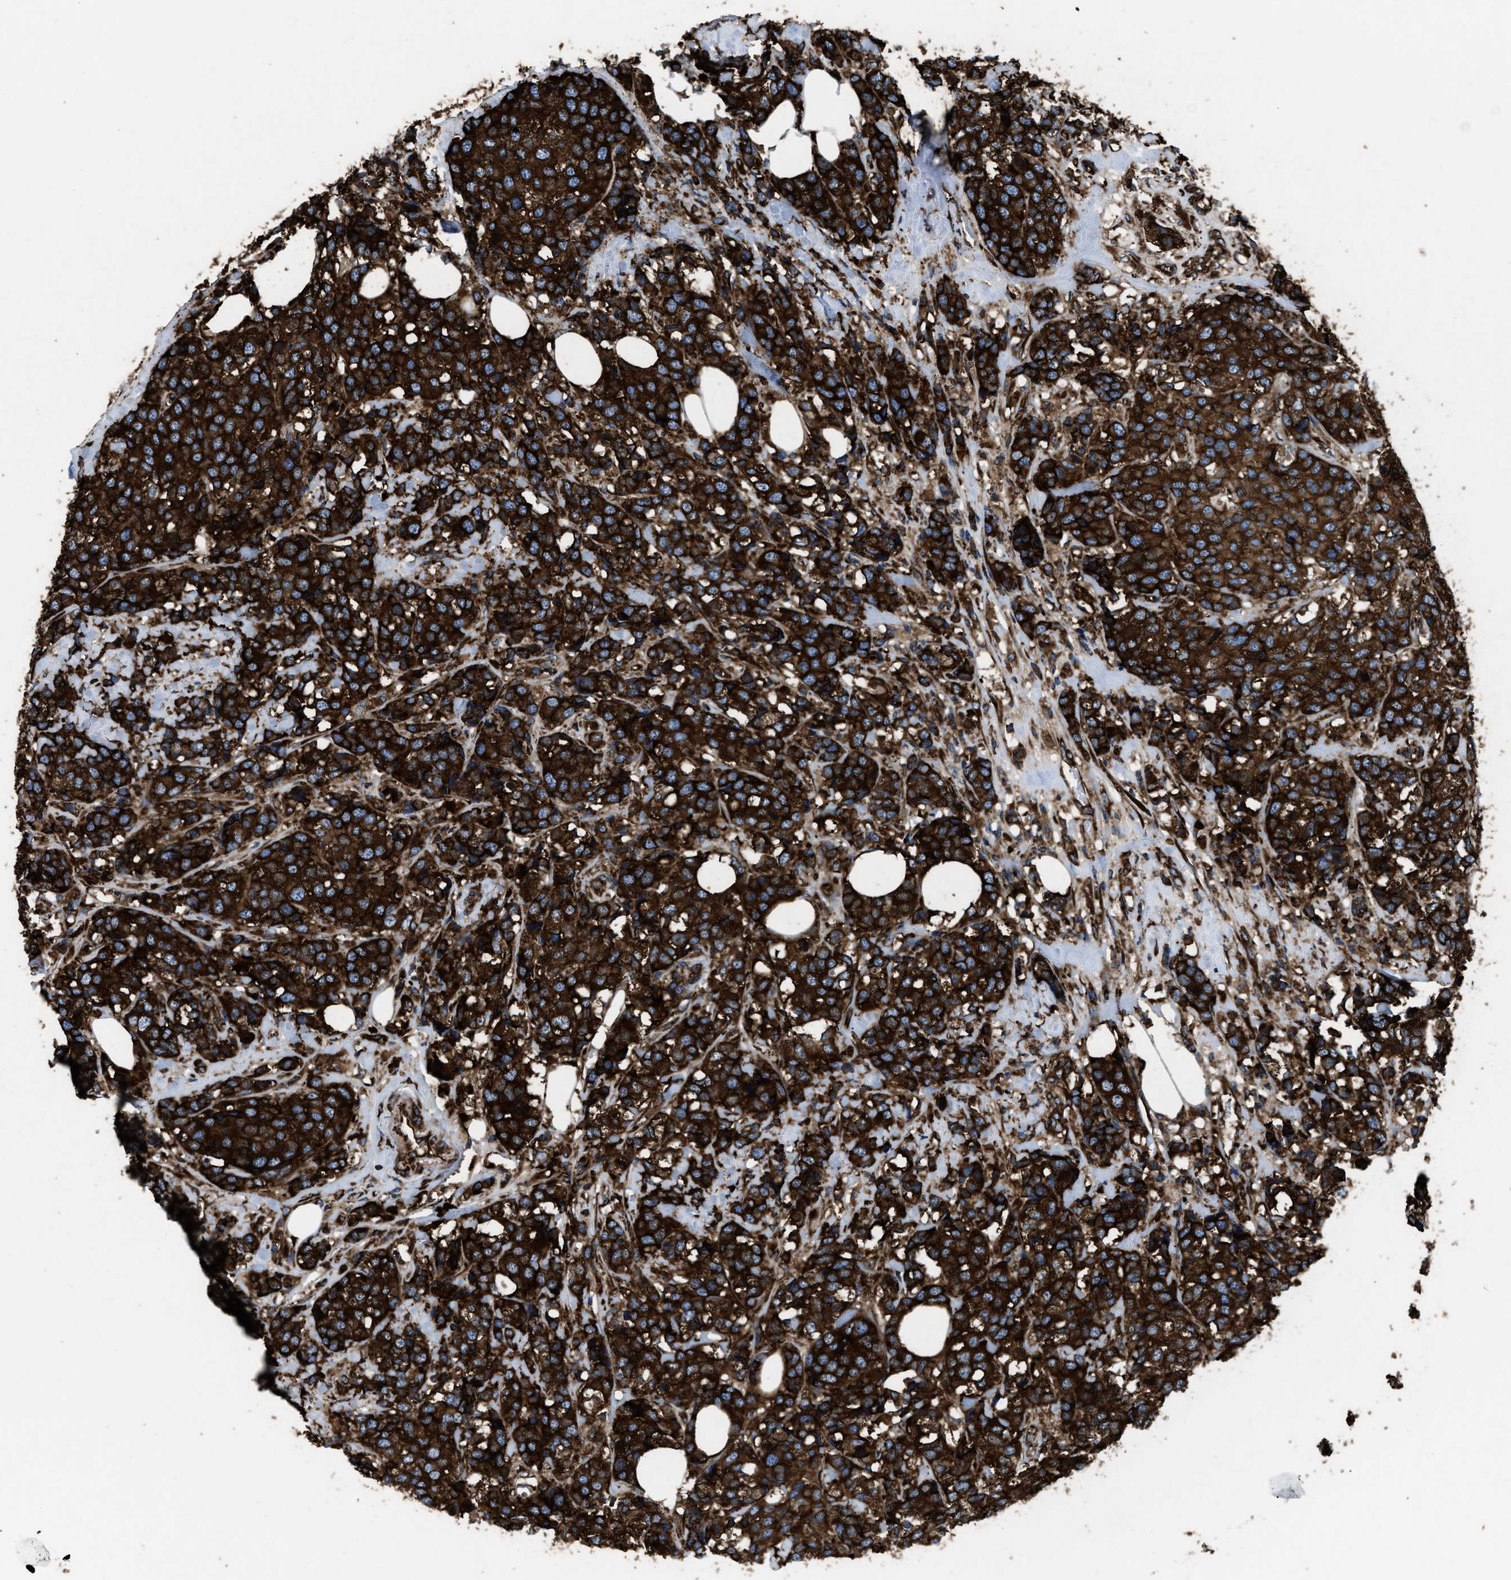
{"staining": {"intensity": "strong", "quantity": ">75%", "location": "cytoplasmic/membranous"}, "tissue": "breast cancer", "cell_type": "Tumor cells", "image_type": "cancer", "snomed": [{"axis": "morphology", "description": "Lobular carcinoma"}, {"axis": "topography", "description": "Breast"}], "caption": "Immunohistochemical staining of lobular carcinoma (breast) displays high levels of strong cytoplasmic/membranous protein expression in about >75% of tumor cells.", "gene": "CAPRIN1", "patient": {"sex": "female", "age": 59}}